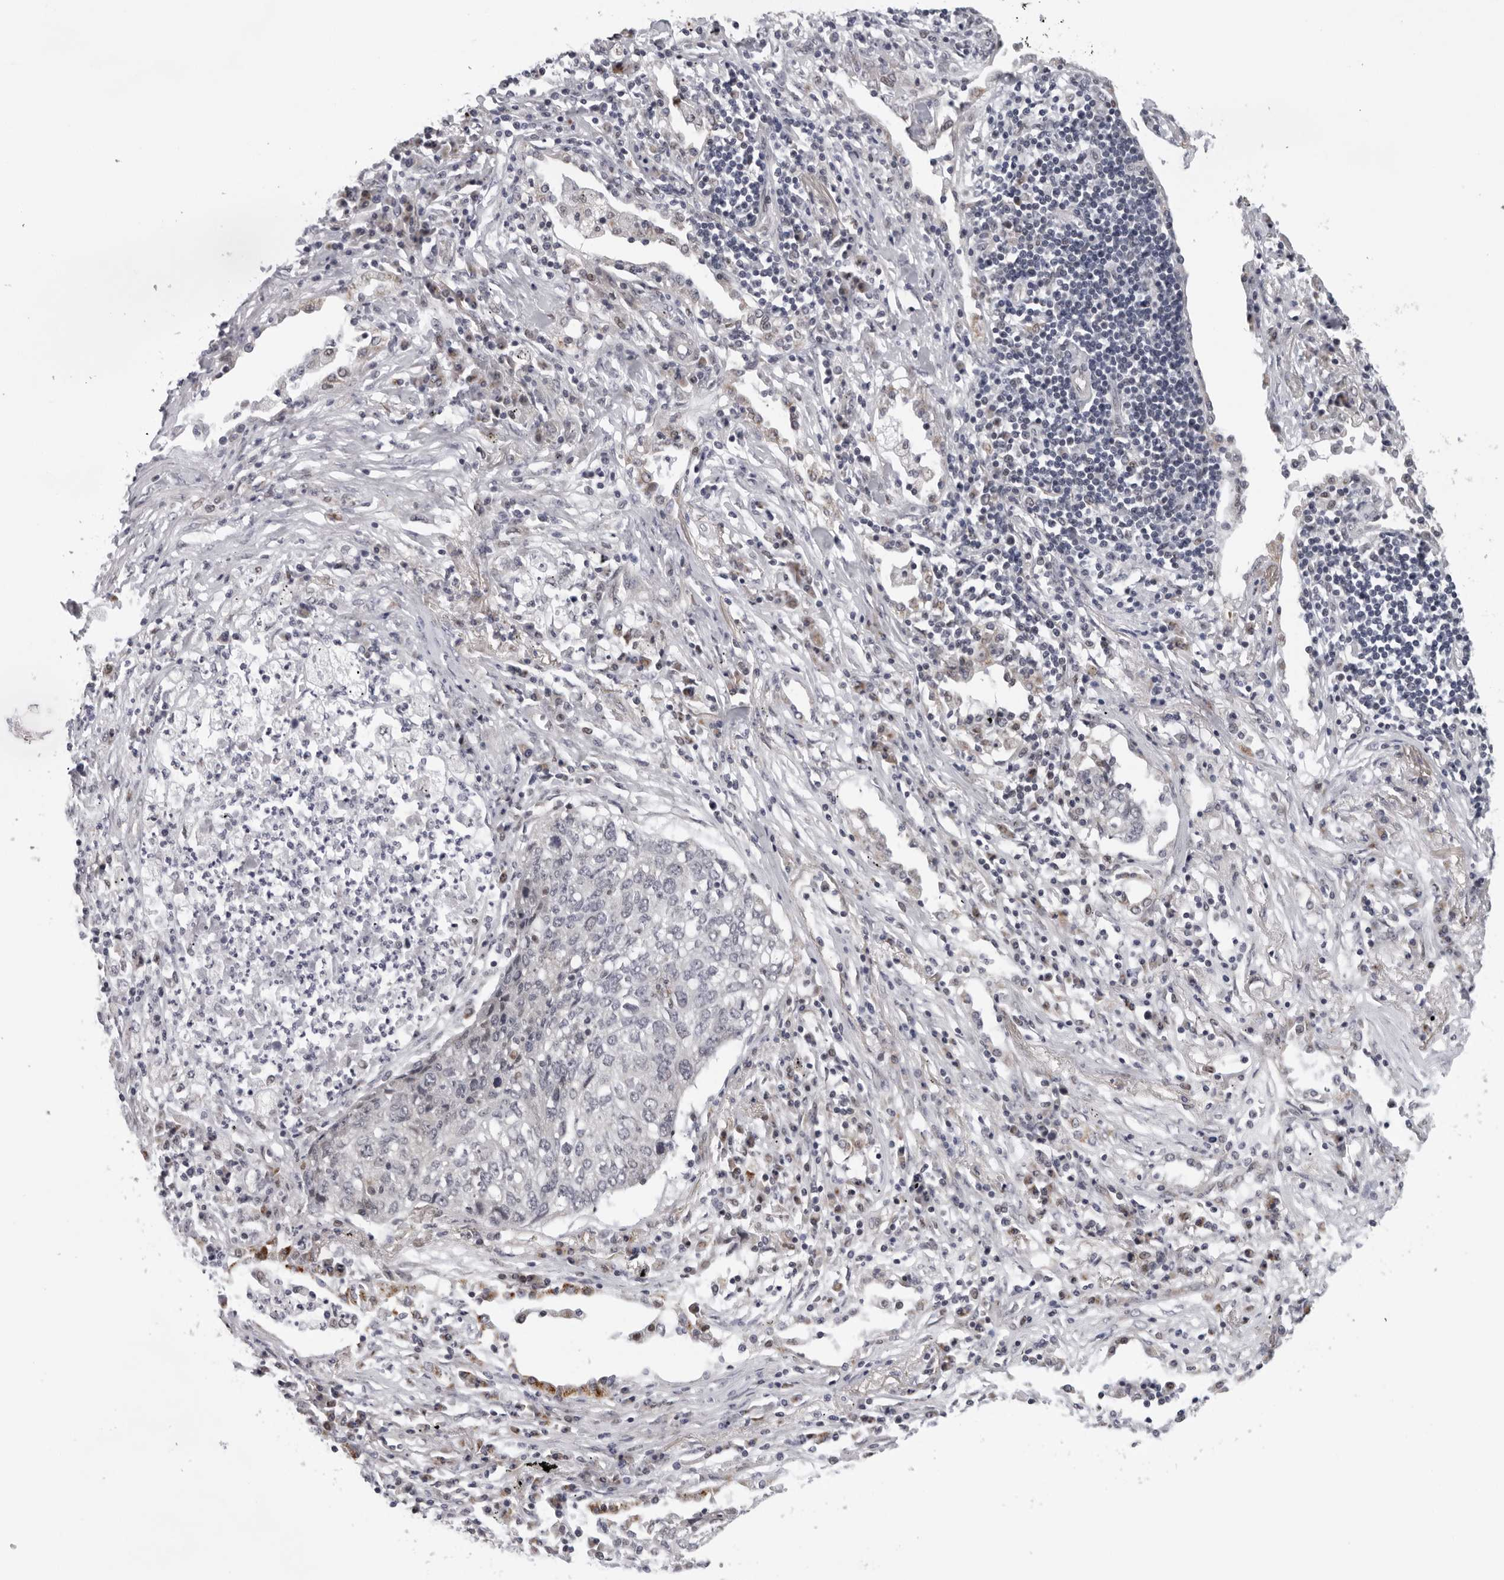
{"staining": {"intensity": "negative", "quantity": "none", "location": "none"}, "tissue": "lung cancer", "cell_type": "Tumor cells", "image_type": "cancer", "snomed": [{"axis": "morphology", "description": "Squamous cell carcinoma, NOS"}, {"axis": "topography", "description": "Lung"}], "caption": "Lung cancer stained for a protein using immunohistochemistry (IHC) shows no expression tumor cells.", "gene": "CPT2", "patient": {"sex": "female", "age": 63}}